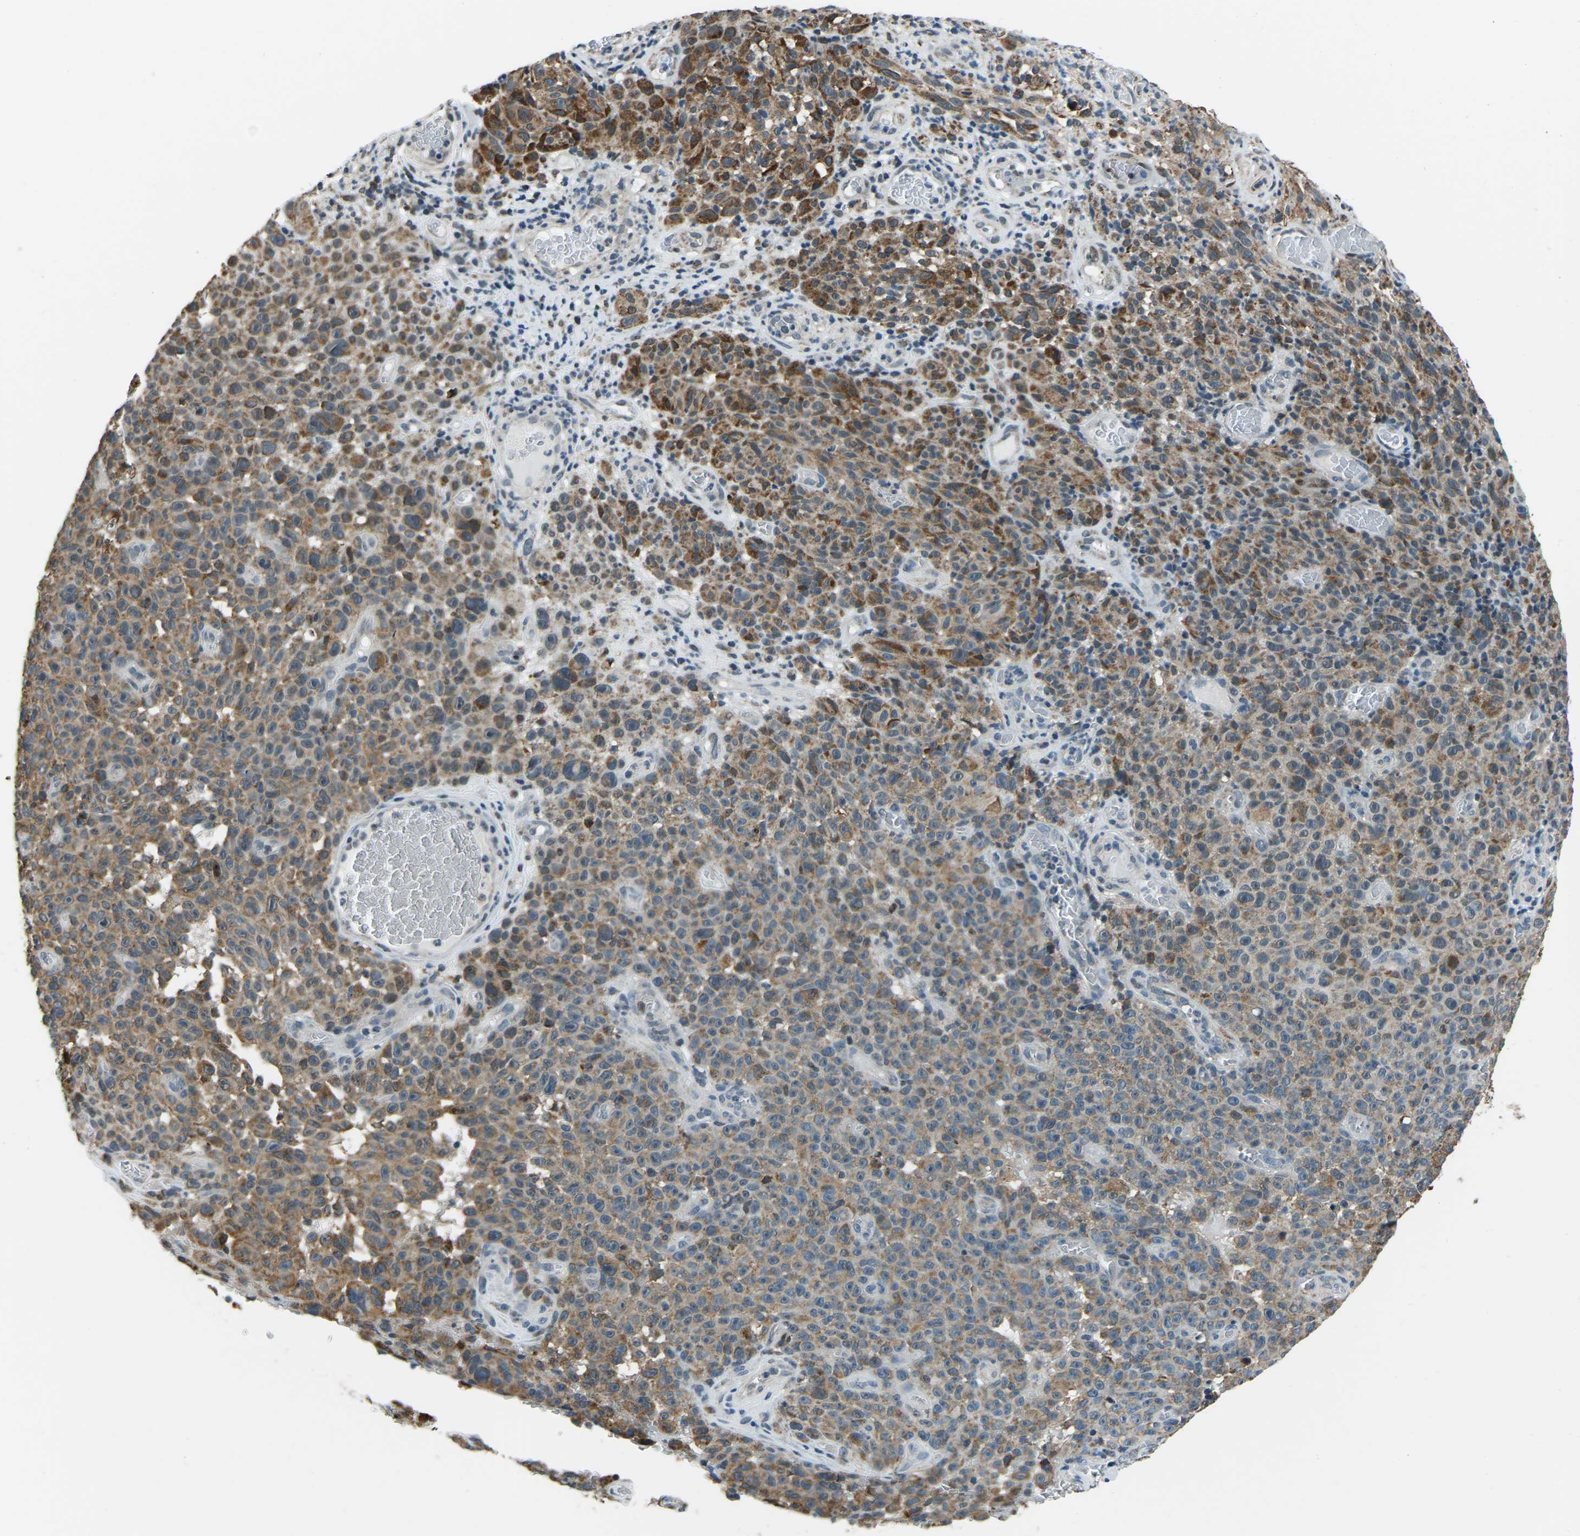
{"staining": {"intensity": "moderate", "quantity": ">75%", "location": "cytoplasmic/membranous"}, "tissue": "melanoma", "cell_type": "Tumor cells", "image_type": "cancer", "snomed": [{"axis": "morphology", "description": "Malignant melanoma, NOS"}, {"axis": "topography", "description": "Skin"}], "caption": "Immunohistochemical staining of human melanoma demonstrates moderate cytoplasmic/membranous protein expression in about >75% of tumor cells.", "gene": "RBM33", "patient": {"sex": "female", "age": 82}}